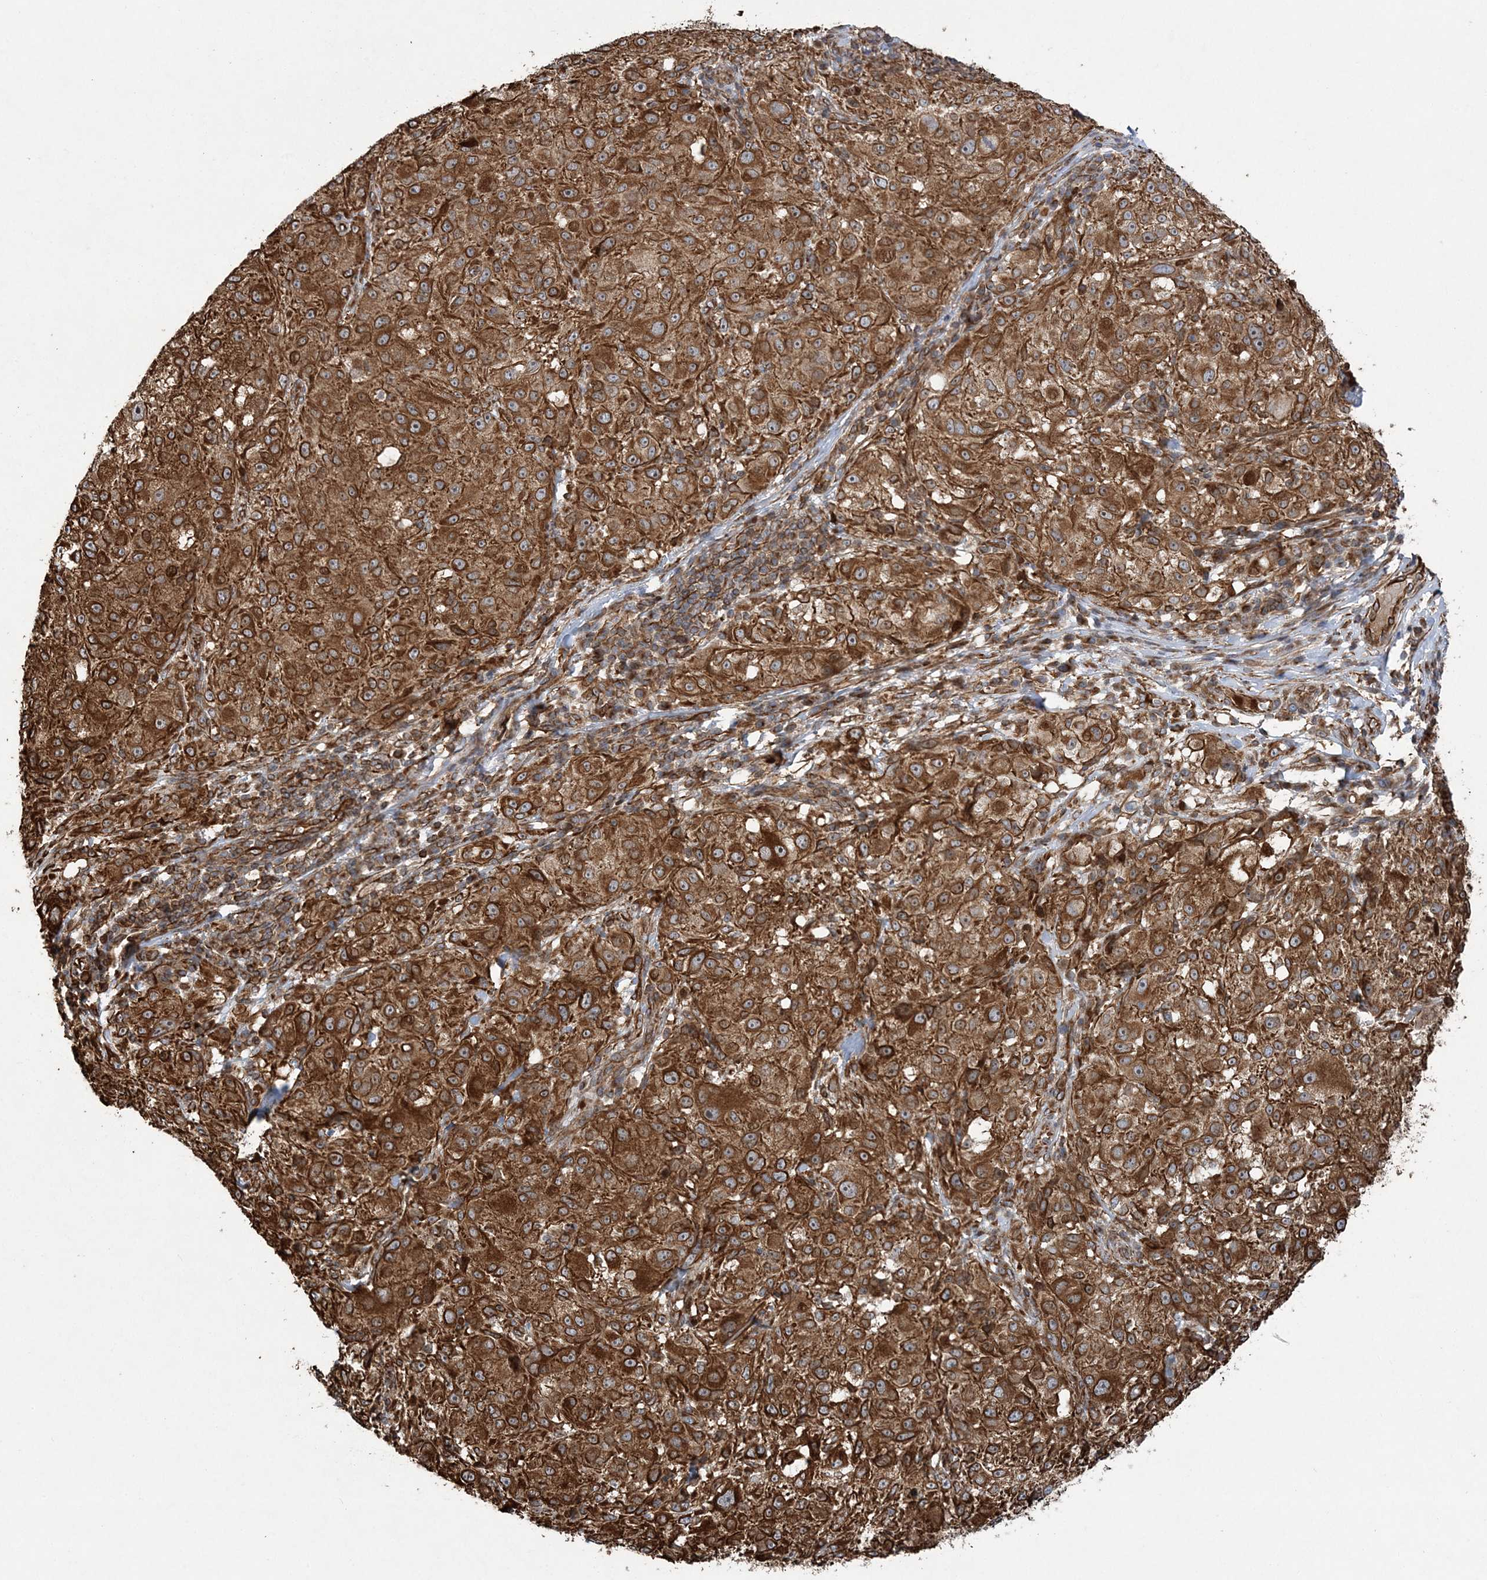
{"staining": {"intensity": "strong", "quantity": ">75%", "location": "cytoplasmic/membranous"}, "tissue": "melanoma", "cell_type": "Tumor cells", "image_type": "cancer", "snomed": [{"axis": "morphology", "description": "Necrosis, NOS"}, {"axis": "morphology", "description": "Malignant melanoma, NOS"}, {"axis": "topography", "description": "Skin"}], "caption": "Strong cytoplasmic/membranous positivity is appreciated in about >75% of tumor cells in malignant melanoma. Nuclei are stained in blue.", "gene": "FAM114A2", "patient": {"sex": "female", "age": 87}}